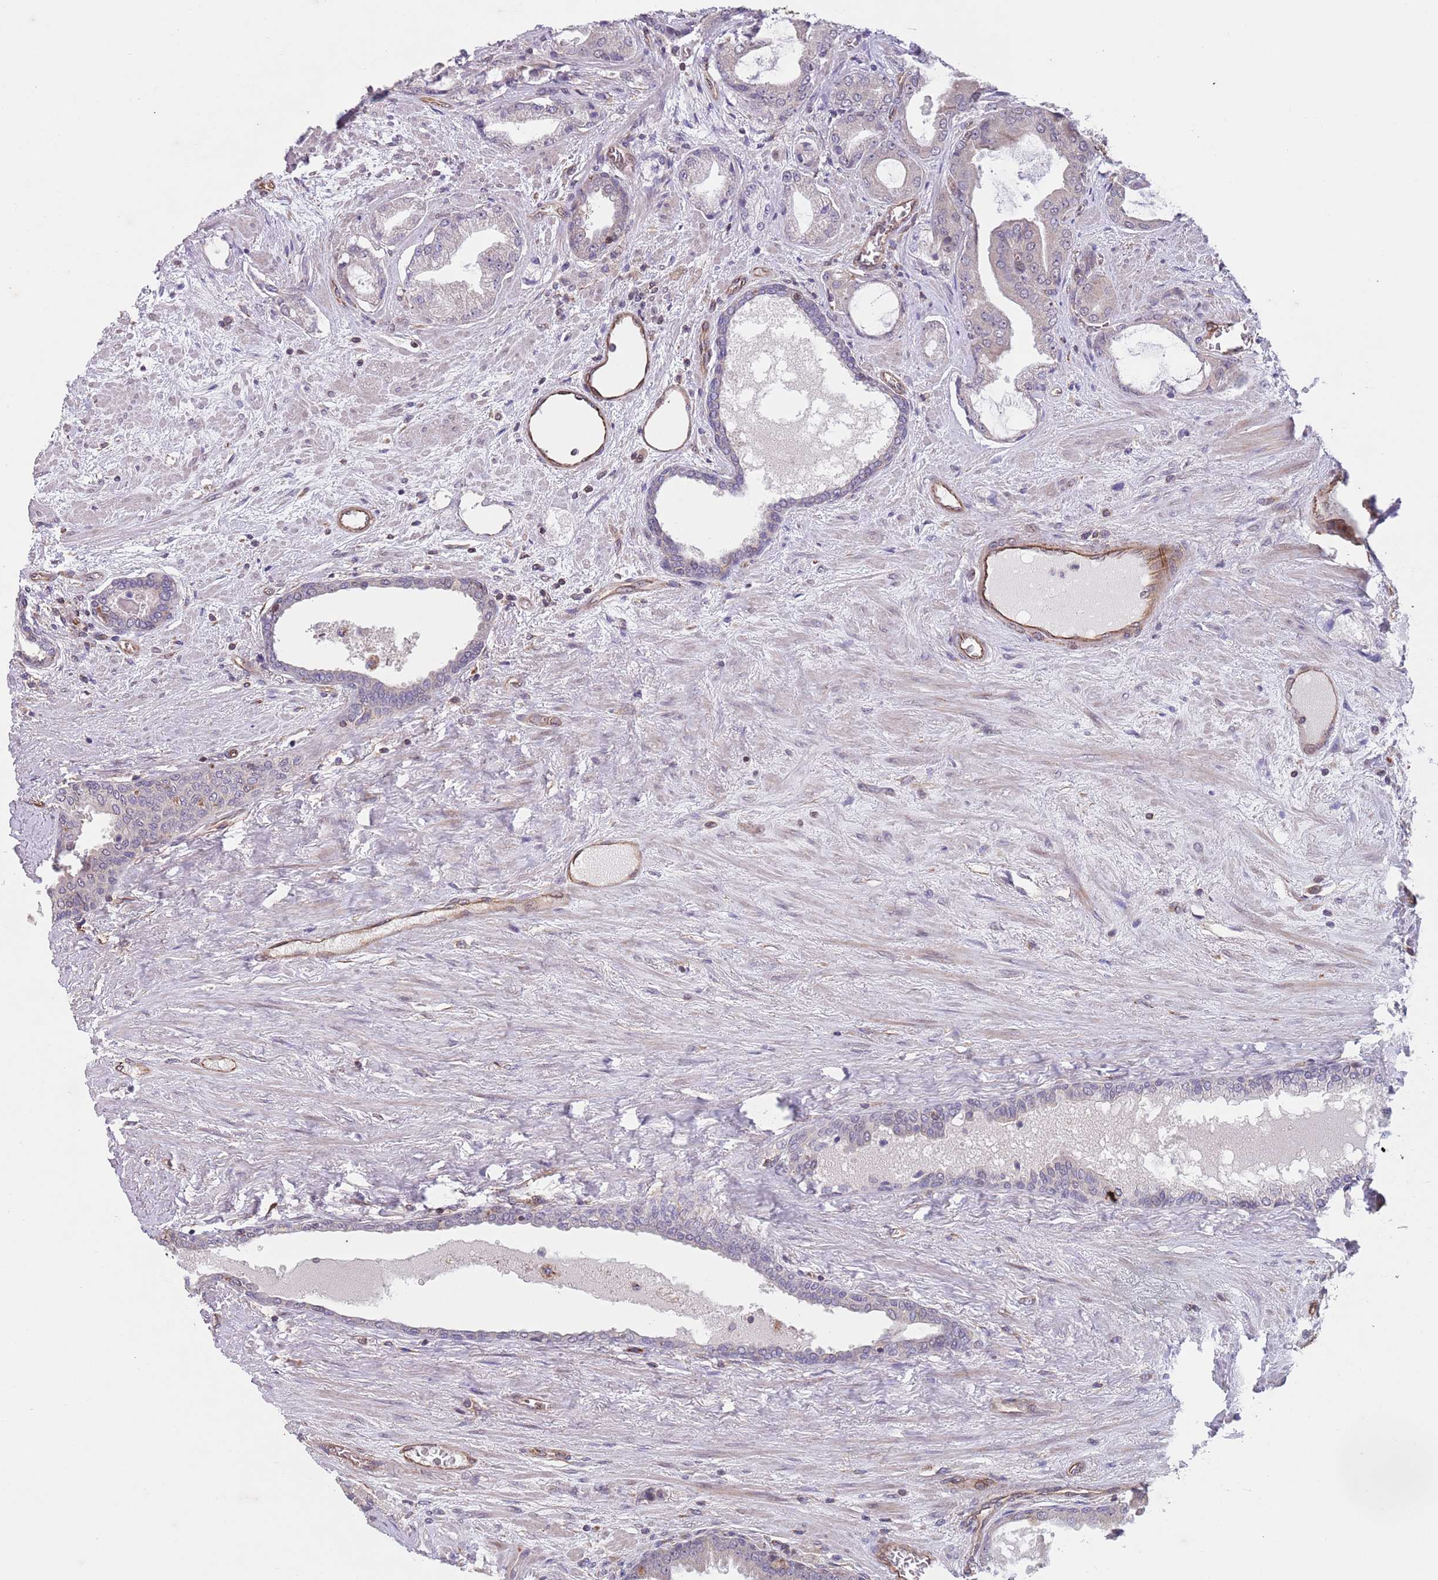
{"staining": {"intensity": "negative", "quantity": "none", "location": "none"}, "tissue": "prostate cancer", "cell_type": "Tumor cells", "image_type": "cancer", "snomed": [{"axis": "morphology", "description": "Adenocarcinoma, High grade"}, {"axis": "topography", "description": "Prostate"}], "caption": "There is no significant positivity in tumor cells of prostate adenocarcinoma (high-grade). Brightfield microscopy of immunohistochemistry stained with DAB (3,3'-diaminobenzidine) (brown) and hematoxylin (blue), captured at high magnification.", "gene": "CHD9", "patient": {"sex": "male", "age": 68}}